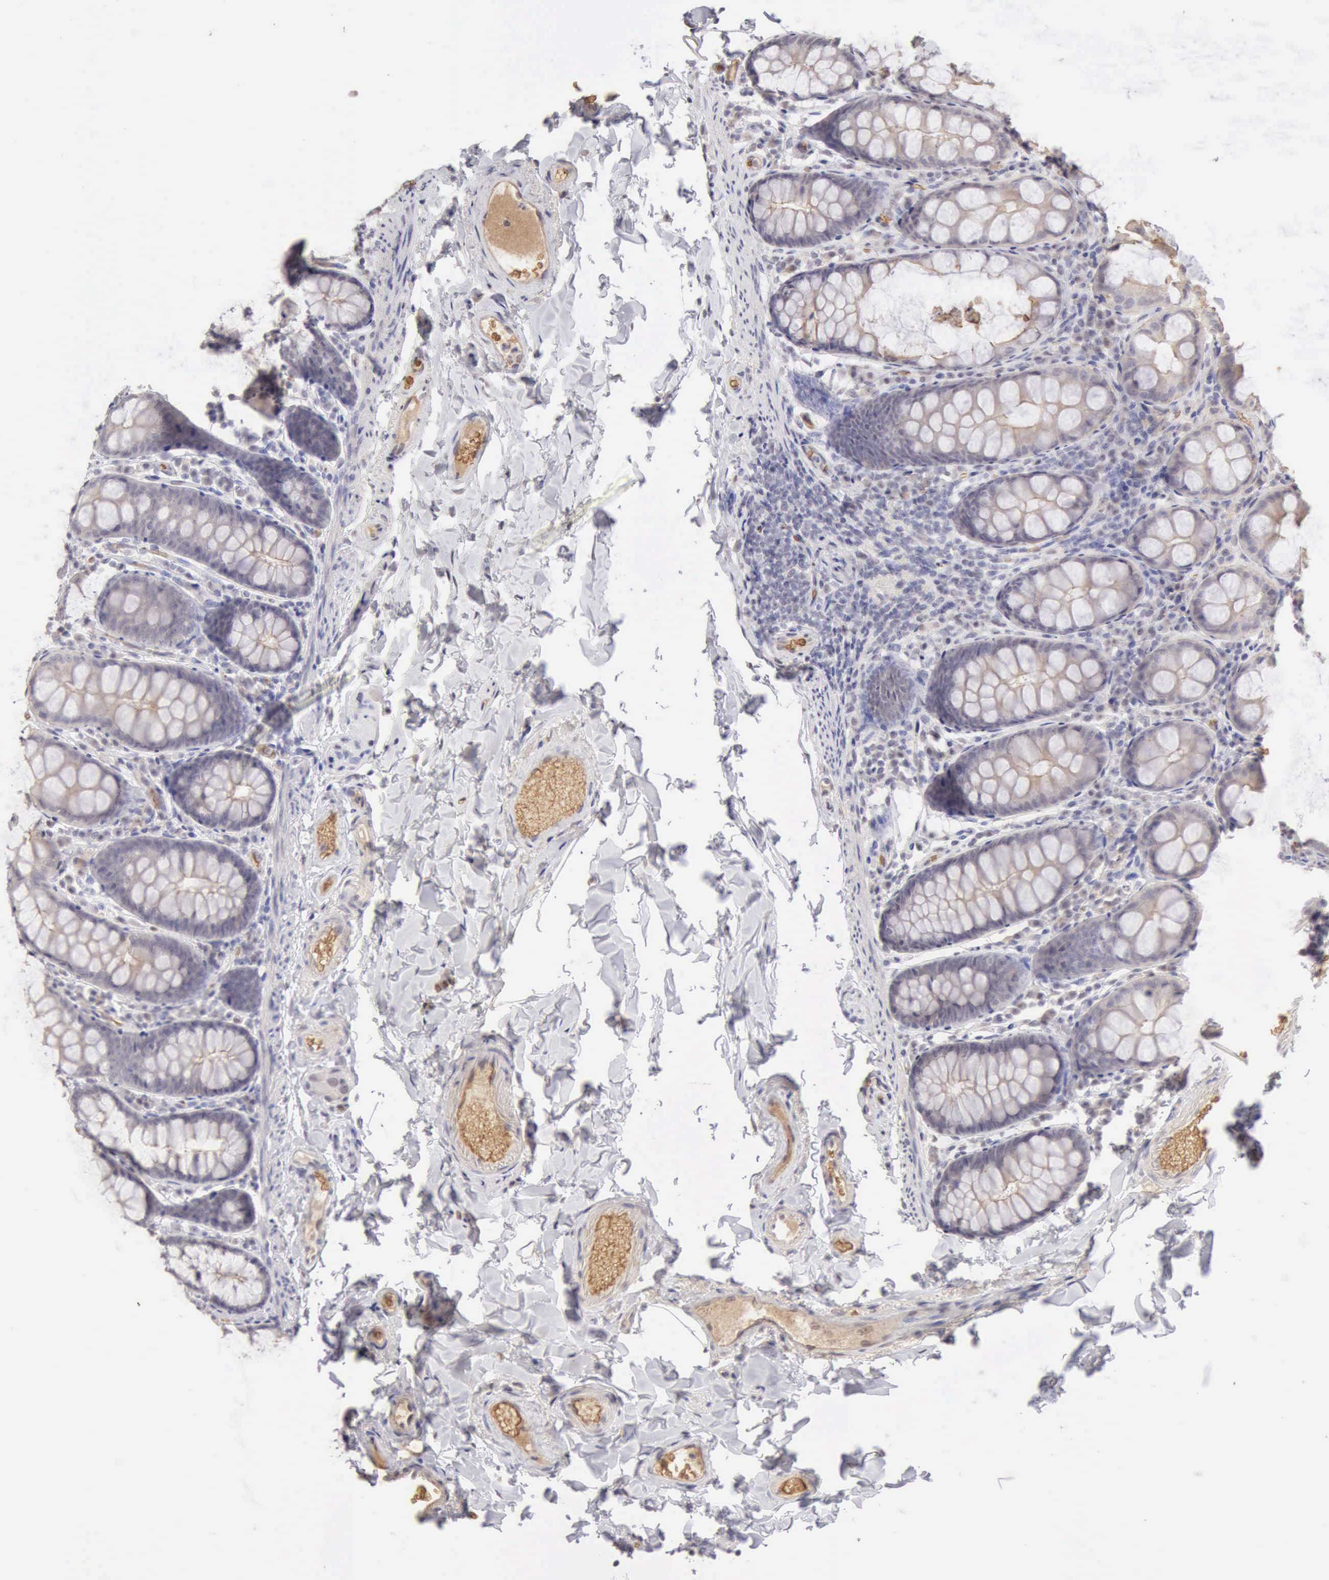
{"staining": {"intensity": "negative", "quantity": "none", "location": "none"}, "tissue": "colon", "cell_type": "Endothelial cells", "image_type": "normal", "snomed": [{"axis": "morphology", "description": "Normal tissue, NOS"}, {"axis": "topography", "description": "Colon"}], "caption": "Immunohistochemical staining of unremarkable colon demonstrates no significant expression in endothelial cells.", "gene": "CFI", "patient": {"sex": "female", "age": 61}}